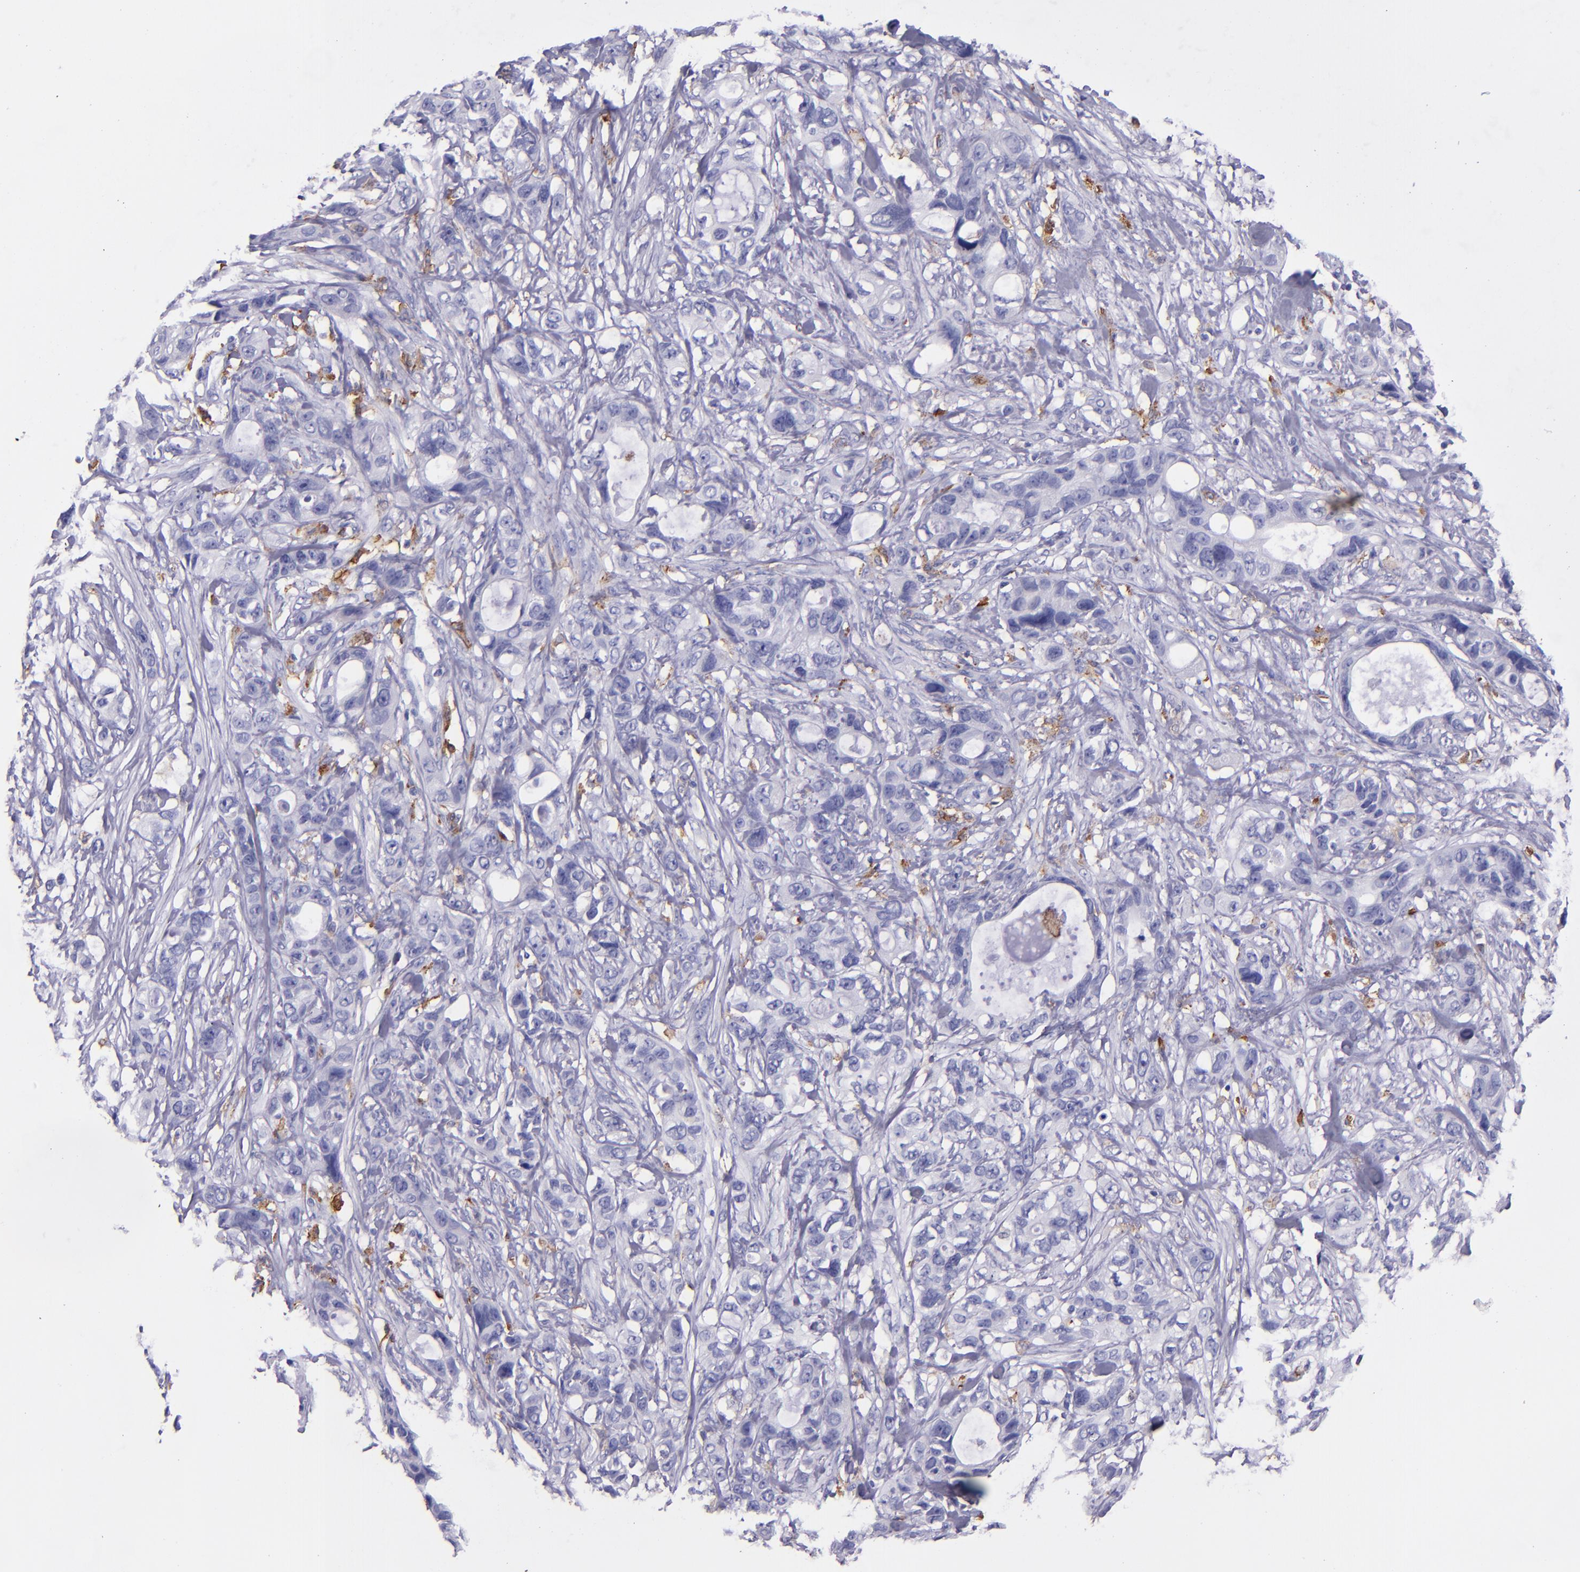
{"staining": {"intensity": "negative", "quantity": "none", "location": "none"}, "tissue": "stomach cancer", "cell_type": "Tumor cells", "image_type": "cancer", "snomed": [{"axis": "morphology", "description": "Adenocarcinoma, NOS"}, {"axis": "topography", "description": "Stomach, upper"}], "caption": "IHC of human stomach cancer (adenocarcinoma) exhibits no positivity in tumor cells.", "gene": "CD163", "patient": {"sex": "male", "age": 47}}